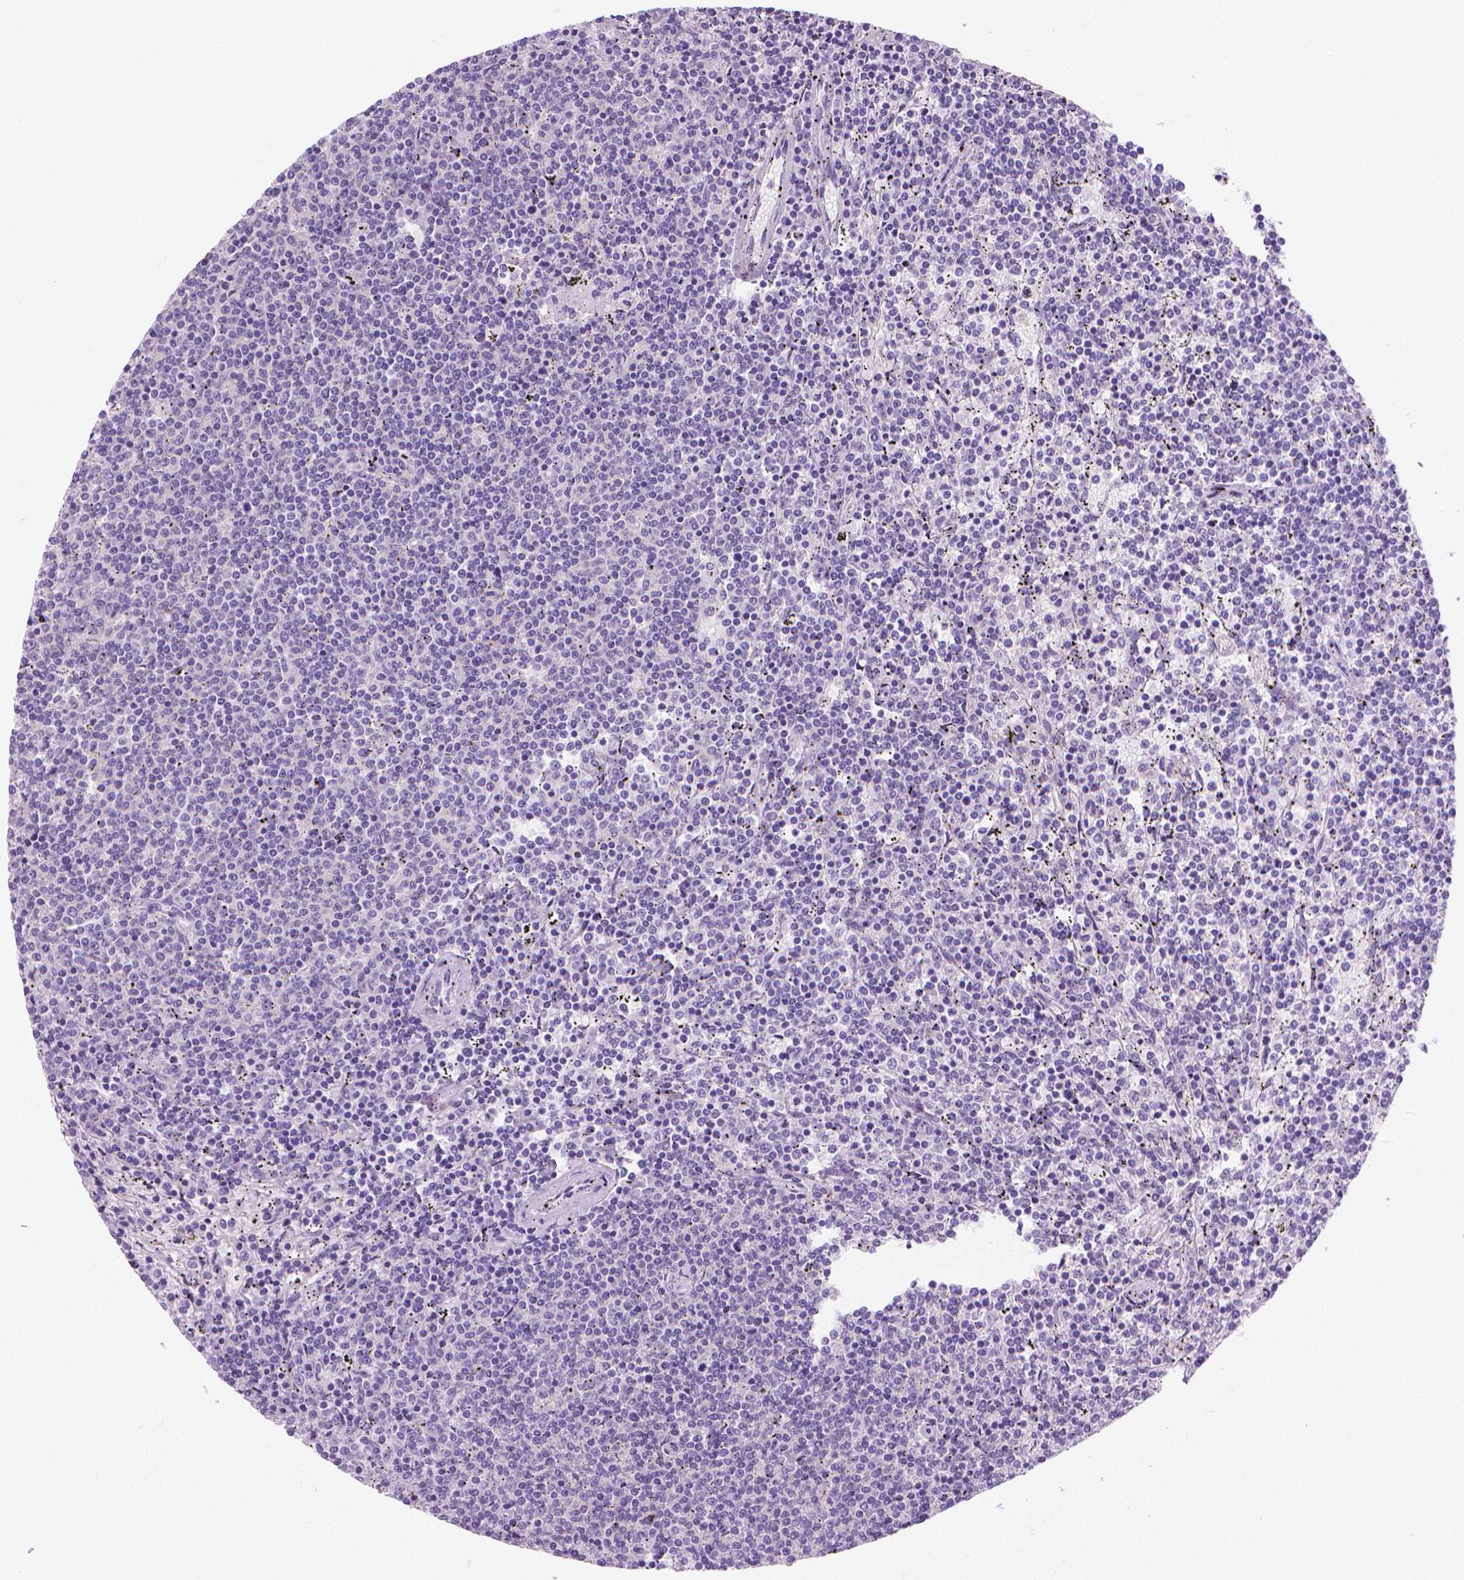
{"staining": {"intensity": "negative", "quantity": "none", "location": "none"}, "tissue": "lymphoma", "cell_type": "Tumor cells", "image_type": "cancer", "snomed": [{"axis": "morphology", "description": "Malignant lymphoma, non-Hodgkin's type, Low grade"}, {"axis": "topography", "description": "Spleen"}], "caption": "High magnification brightfield microscopy of low-grade malignant lymphoma, non-Hodgkin's type stained with DAB (brown) and counterstained with hematoxylin (blue): tumor cells show no significant staining.", "gene": "FASN", "patient": {"sex": "female", "age": 50}}